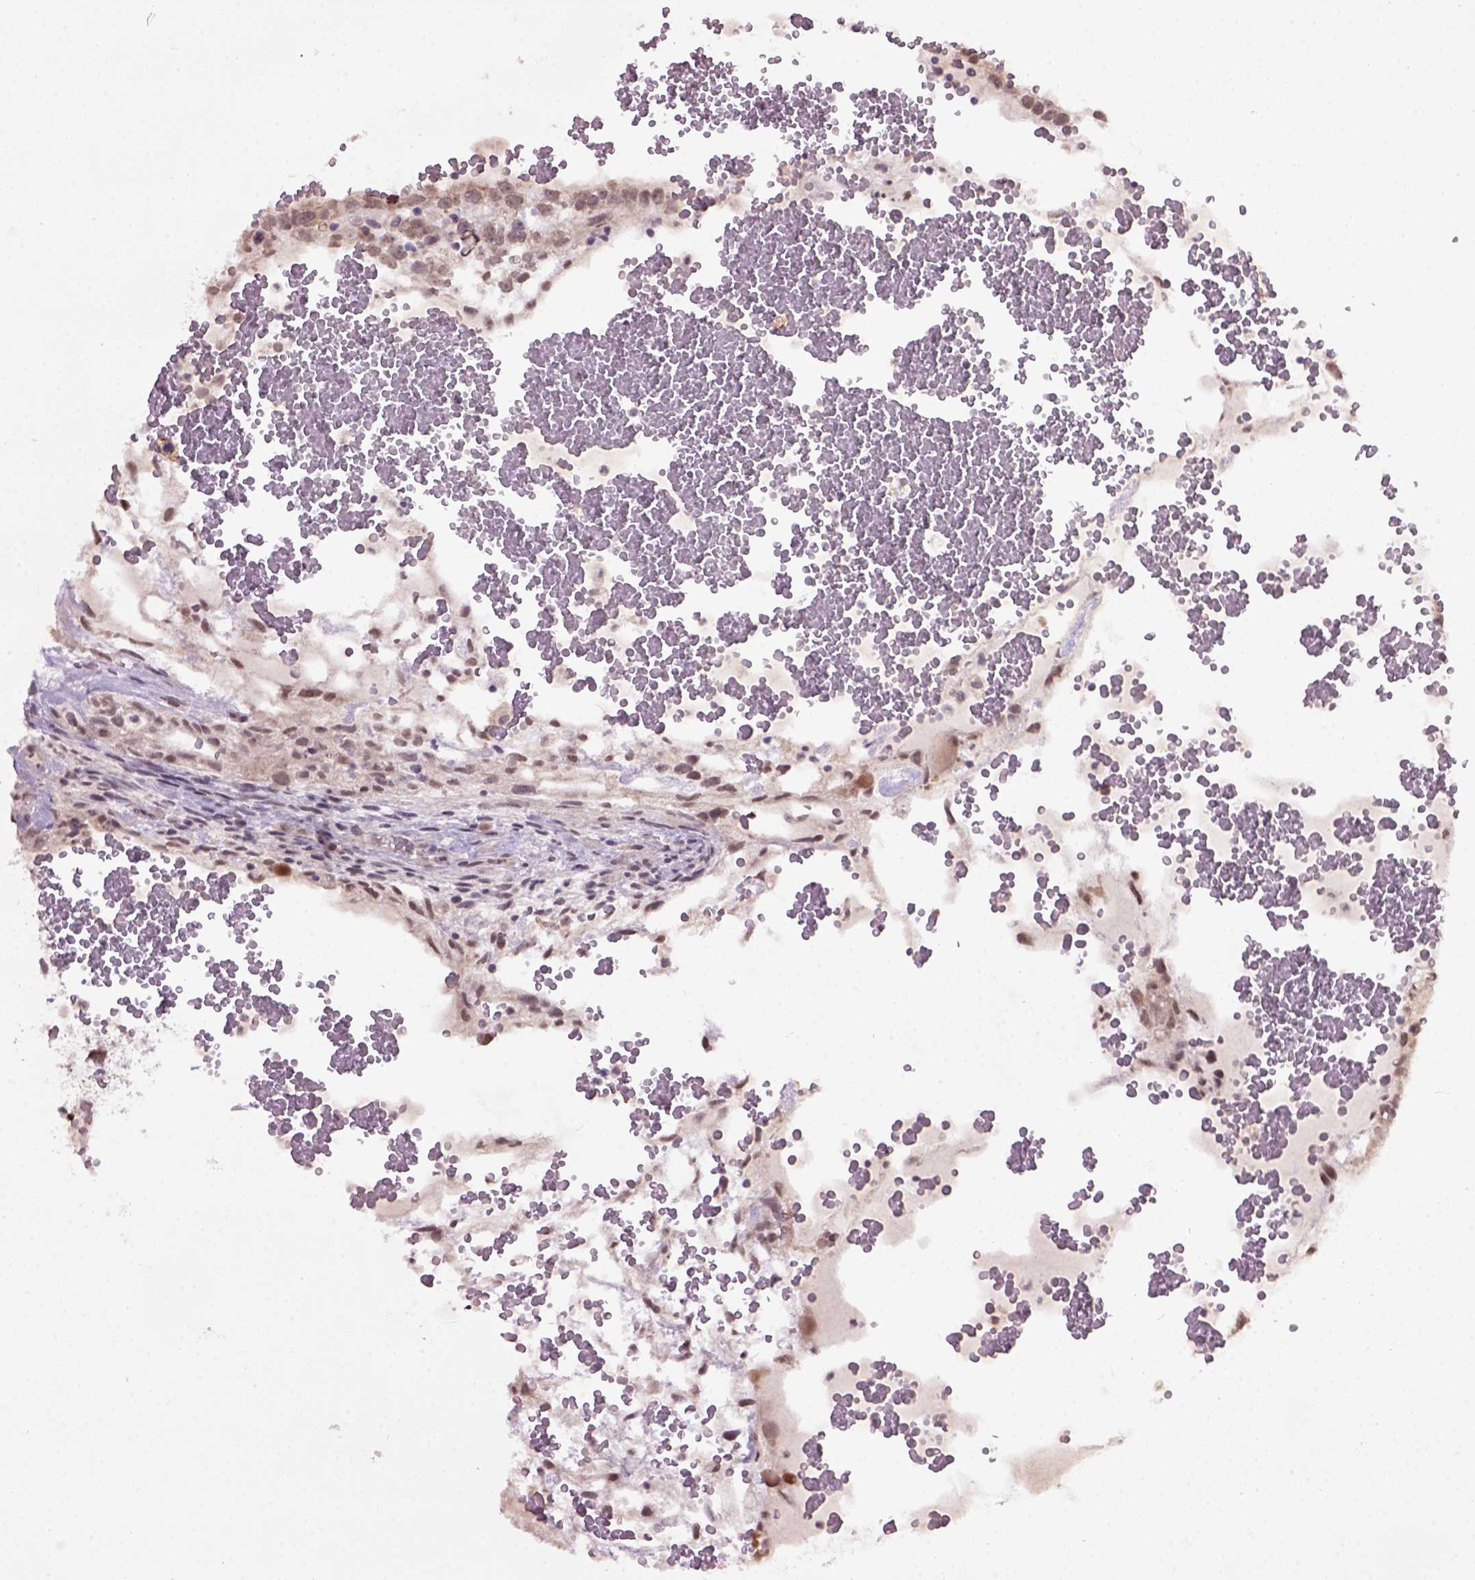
{"staining": {"intensity": "moderate", "quantity": "<25%", "location": "nuclear"}, "tissue": "testis cancer", "cell_type": "Tumor cells", "image_type": "cancer", "snomed": [{"axis": "morphology", "description": "Normal tissue, NOS"}, {"axis": "morphology", "description": "Carcinoma, Embryonal, NOS"}, {"axis": "topography", "description": "Testis"}], "caption": "Tumor cells reveal low levels of moderate nuclear staining in approximately <25% of cells in human testis cancer (embryonal carcinoma).", "gene": "RAB43", "patient": {"sex": "male", "age": 32}}